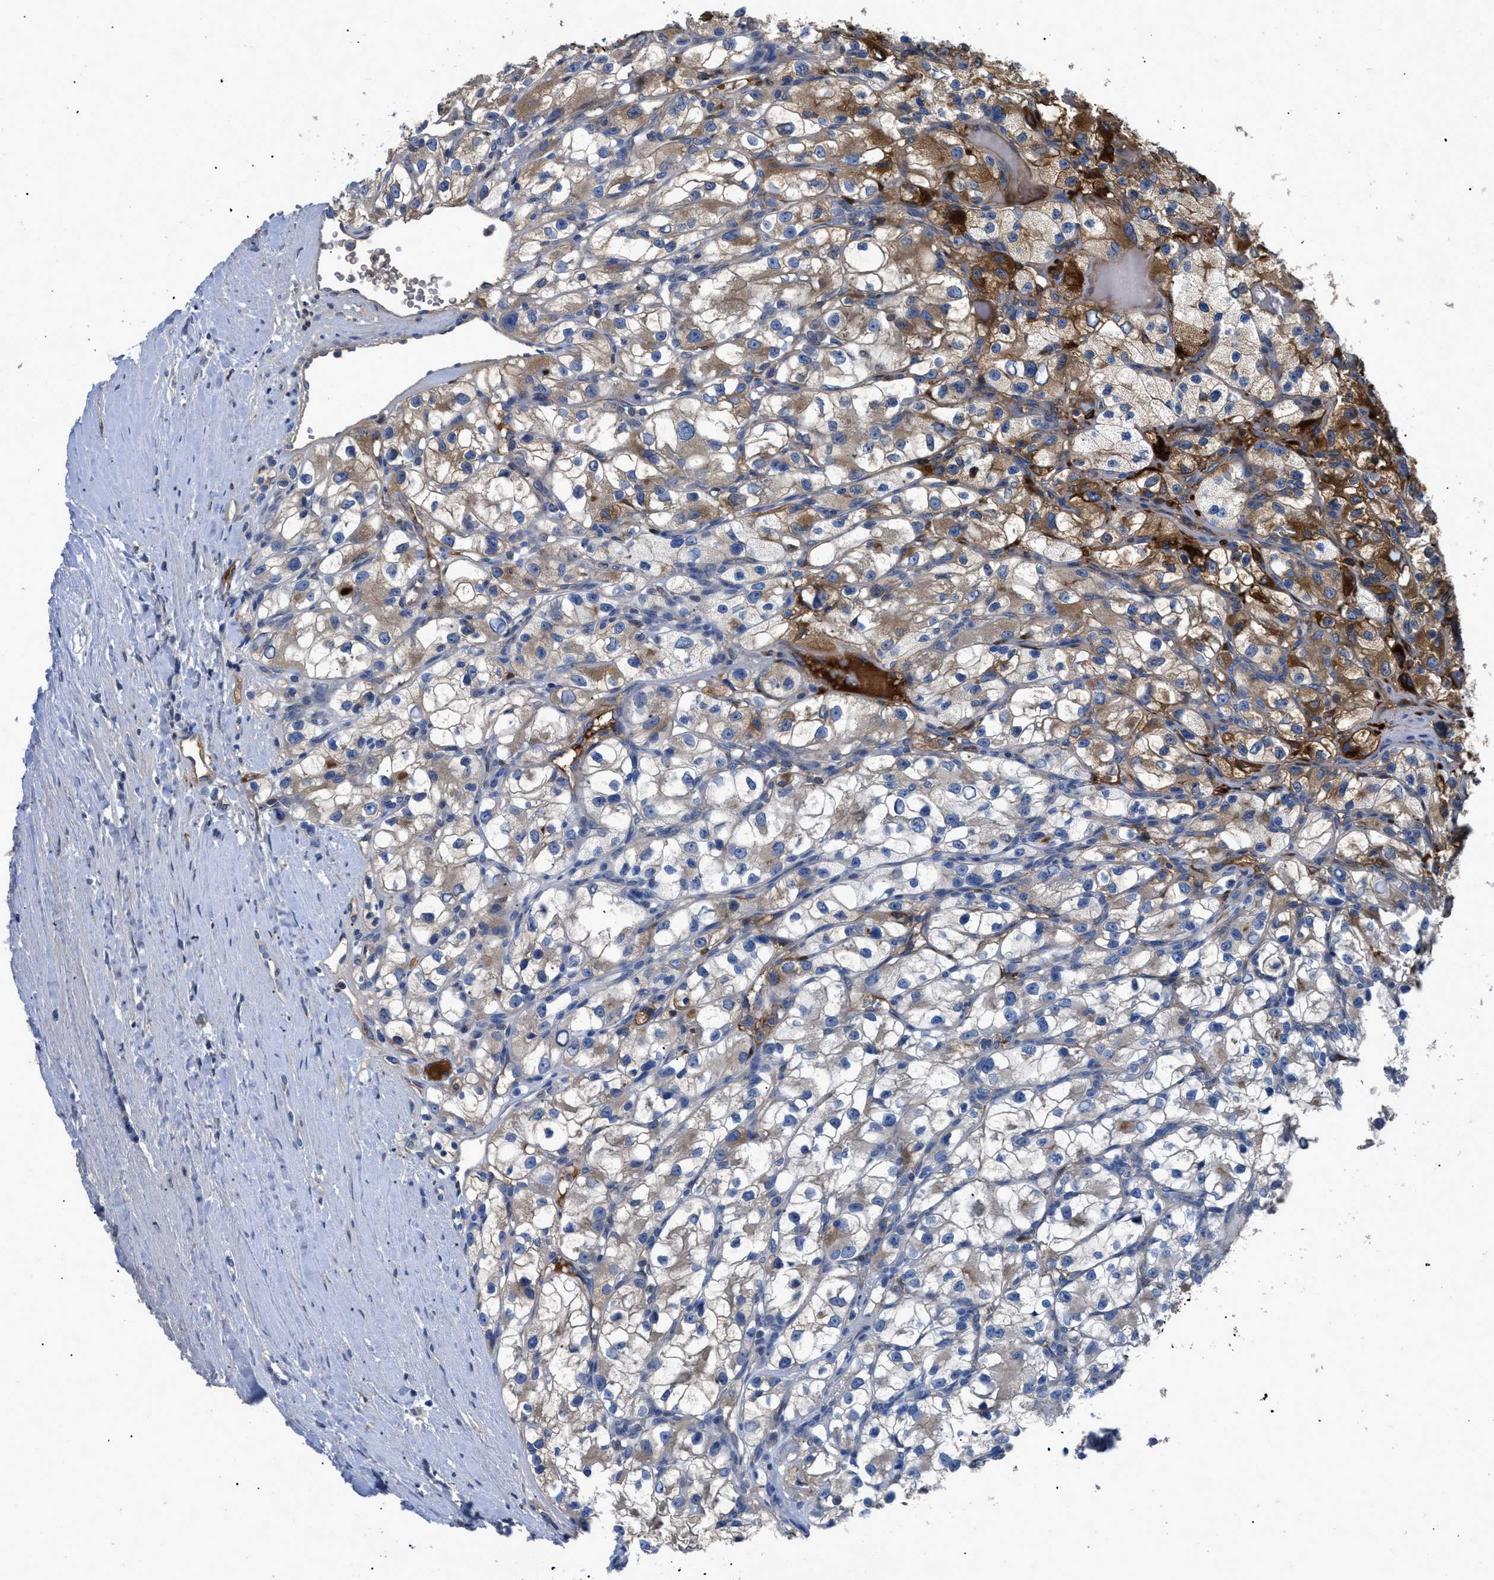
{"staining": {"intensity": "moderate", "quantity": "<25%", "location": "cytoplasmic/membranous"}, "tissue": "renal cancer", "cell_type": "Tumor cells", "image_type": "cancer", "snomed": [{"axis": "morphology", "description": "Adenocarcinoma, NOS"}, {"axis": "topography", "description": "Kidney"}], "caption": "This photomicrograph shows adenocarcinoma (renal) stained with IHC to label a protein in brown. The cytoplasmic/membranous of tumor cells show moderate positivity for the protein. Nuclei are counter-stained blue.", "gene": "SERPINA6", "patient": {"sex": "female", "age": 57}}